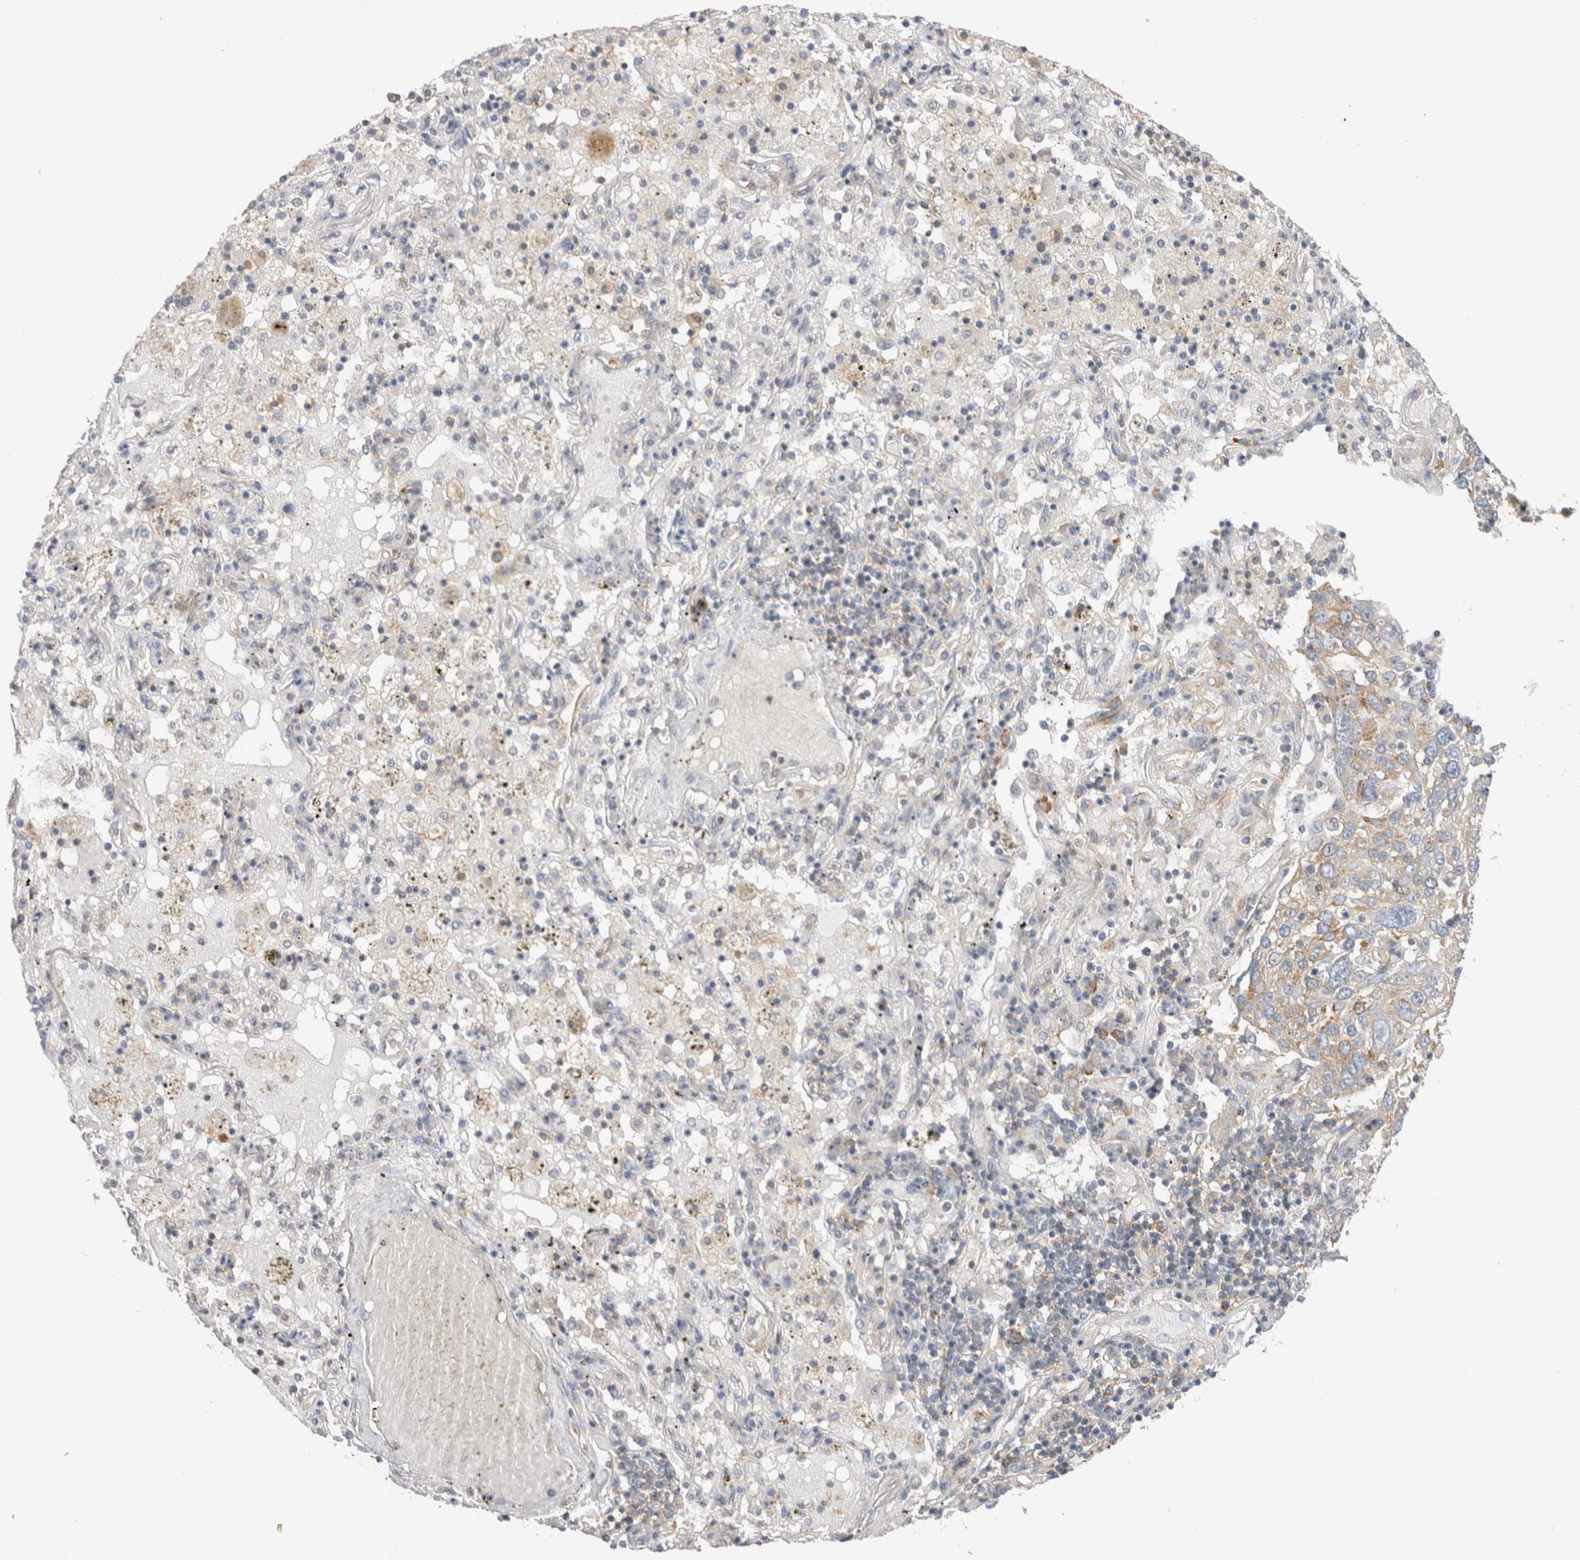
{"staining": {"intensity": "weak", "quantity": ">75%", "location": "cytoplasmic/membranous"}, "tissue": "lung cancer", "cell_type": "Tumor cells", "image_type": "cancer", "snomed": [{"axis": "morphology", "description": "Squamous cell carcinoma, NOS"}, {"axis": "topography", "description": "Lung"}], "caption": "Weak cytoplasmic/membranous protein positivity is seen in about >75% of tumor cells in squamous cell carcinoma (lung).", "gene": "ZNF23", "patient": {"sex": "male", "age": 65}}